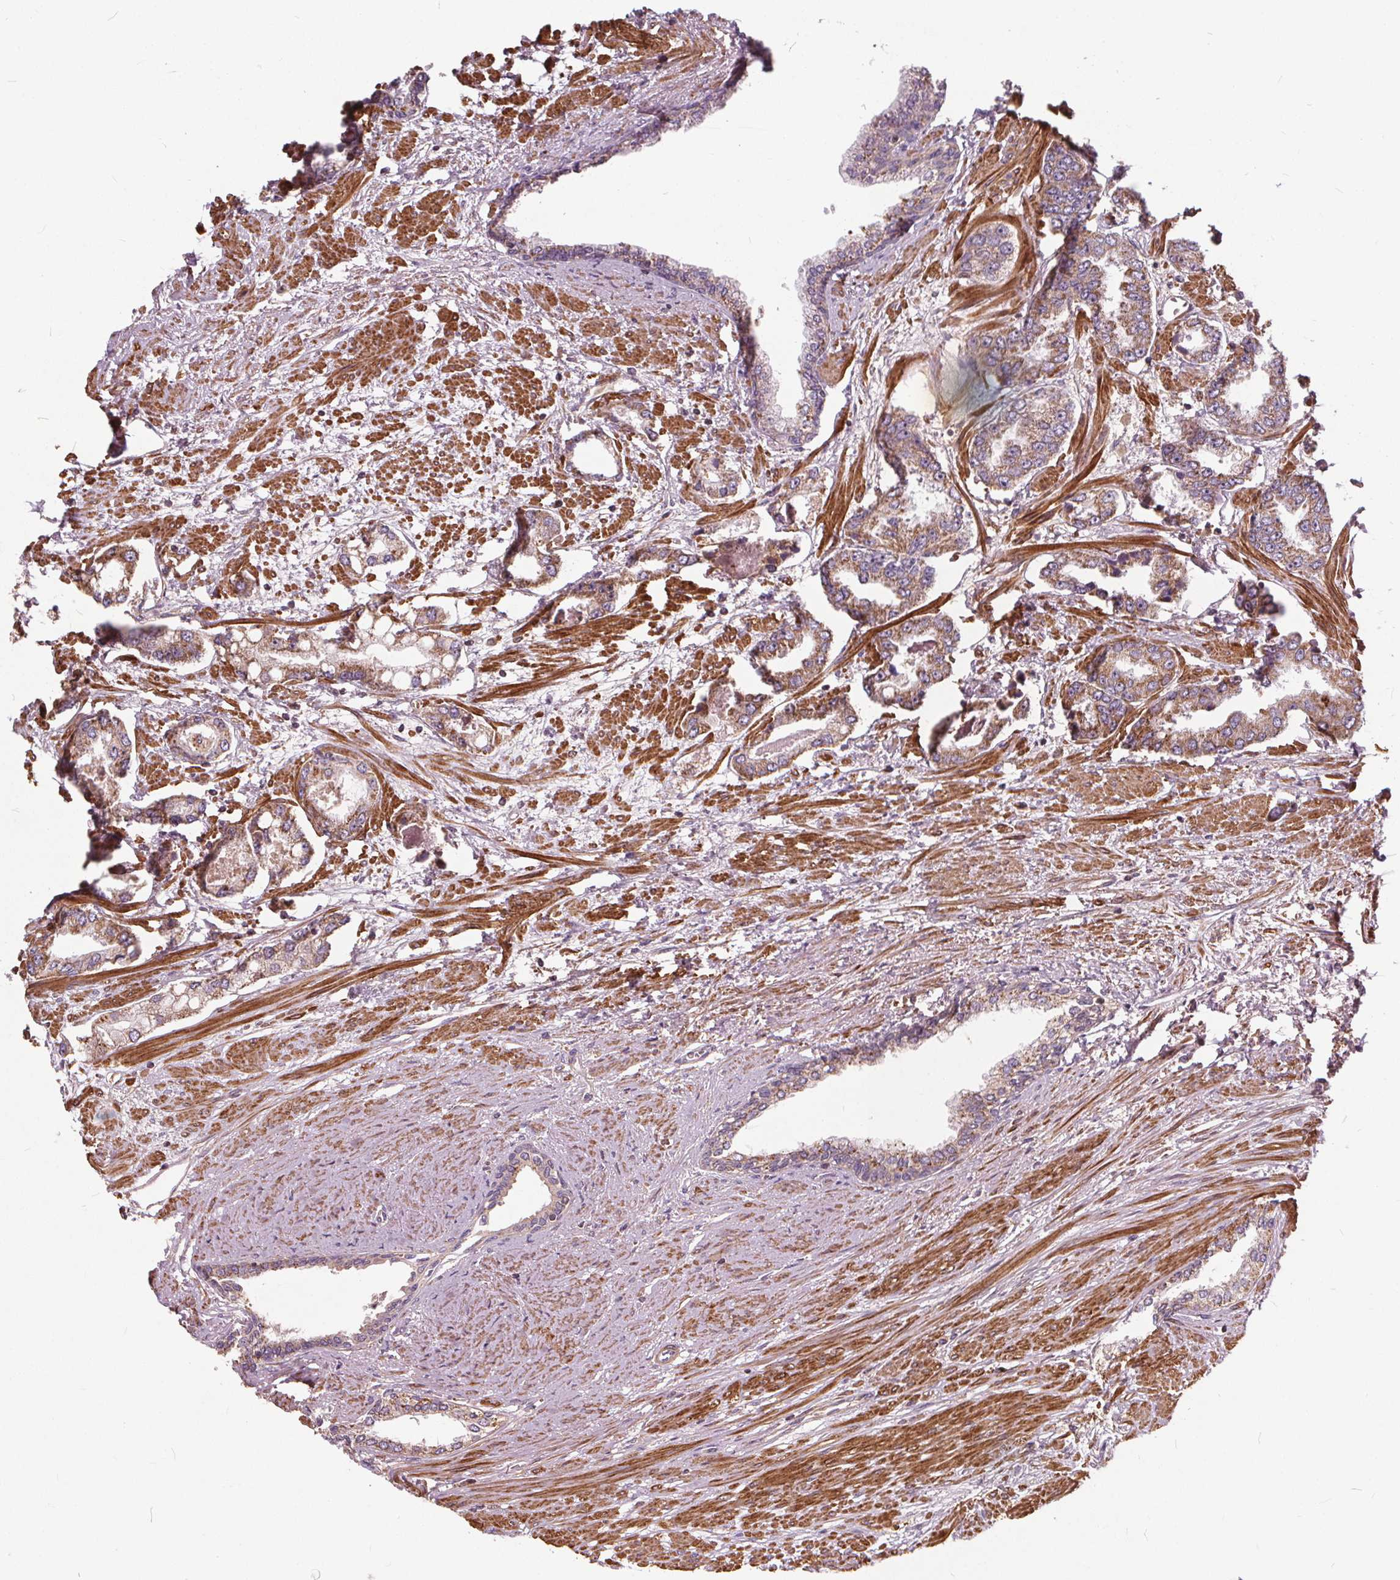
{"staining": {"intensity": "weak", "quantity": ">75%", "location": "cytoplasmic/membranous"}, "tissue": "prostate cancer", "cell_type": "Tumor cells", "image_type": "cancer", "snomed": [{"axis": "morphology", "description": "Adenocarcinoma, Low grade"}, {"axis": "topography", "description": "Prostate"}], "caption": "This micrograph shows low-grade adenocarcinoma (prostate) stained with IHC to label a protein in brown. The cytoplasmic/membranous of tumor cells show weak positivity for the protein. Nuclei are counter-stained blue.", "gene": "ORAI2", "patient": {"sex": "male", "age": 60}}